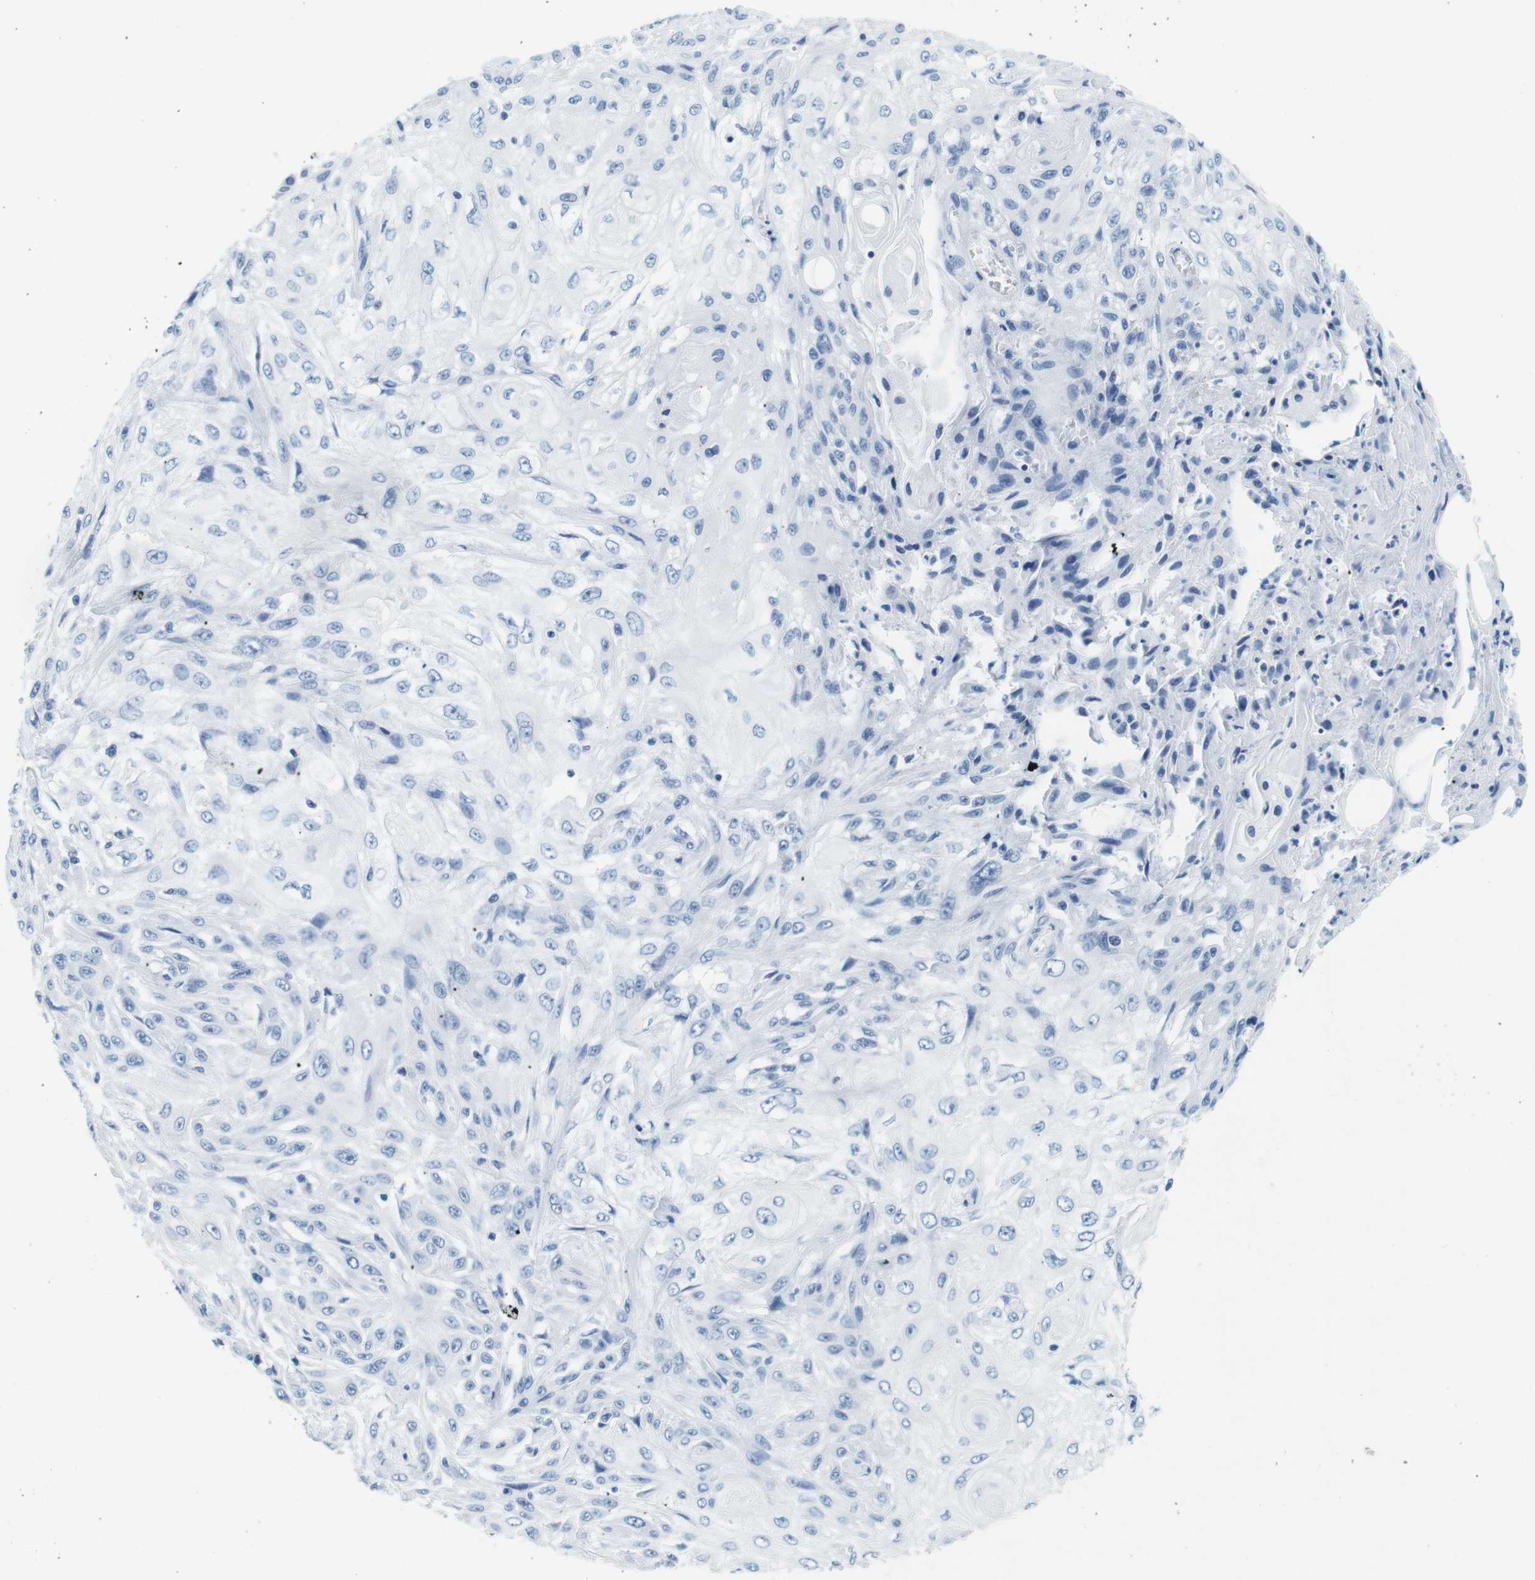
{"staining": {"intensity": "negative", "quantity": "none", "location": "none"}, "tissue": "skin cancer", "cell_type": "Tumor cells", "image_type": "cancer", "snomed": [{"axis": "morphology", "description": "Squamous cell carcinoma, NOS"}, {"axis": "topography", "description": "Skin"}], "caption": "This is an IHC photomicrograph of human squamous cell carcinoma (skin). There is no staining in tumor cells.", "gene": "CYP2C9", "patient": {"sex": "male", "age": 75}}